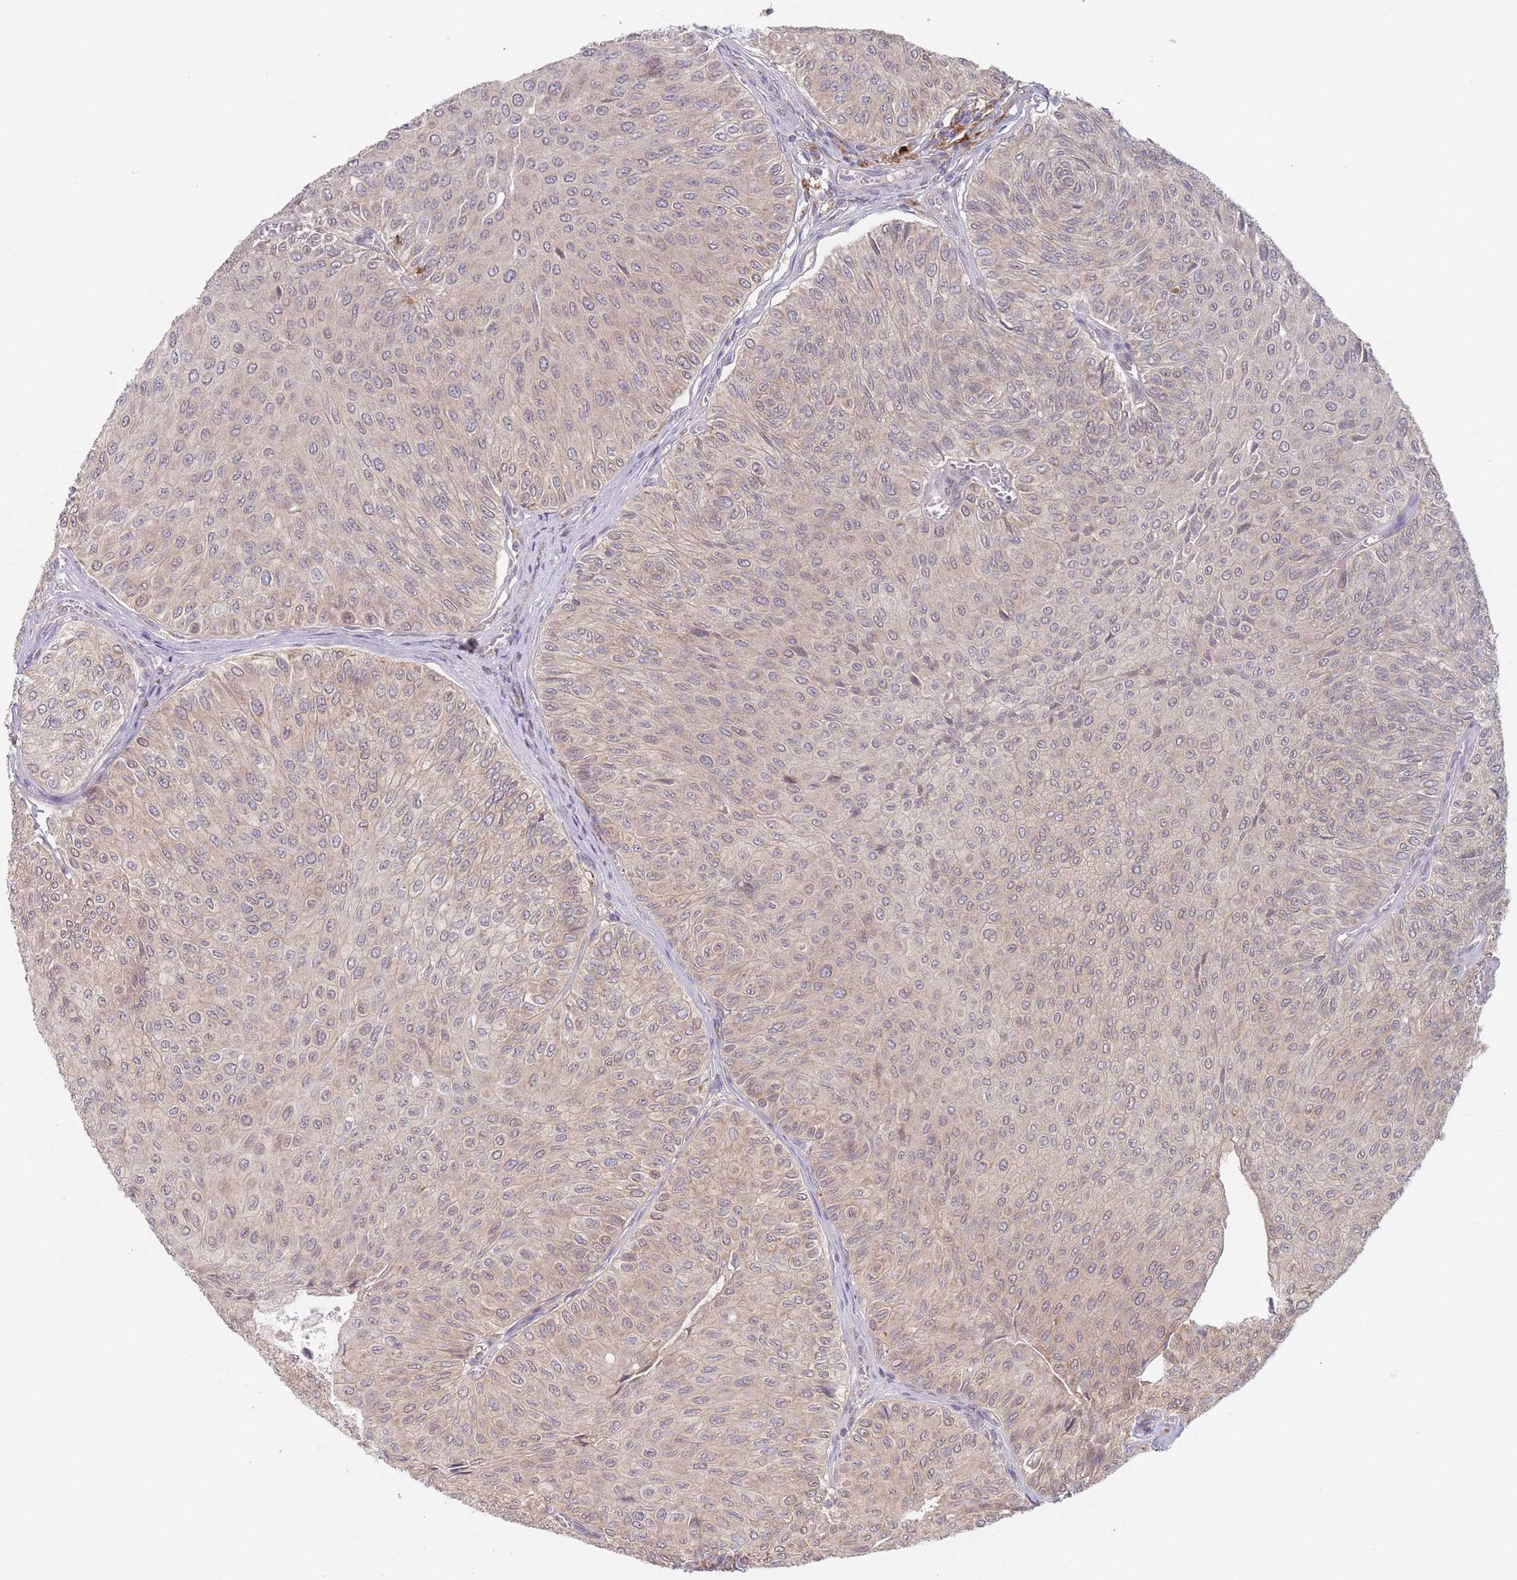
{"staining": {"intensity": "weak", "quantity": ">75%", "location": "cytoplasmic/membranous,nuclear"}, "tissue": "urothelial cancer", "cell_type": "Tumor cells", "image_type": "cancer", "snomed": [{"axis": "morphology", "description": "Urothelial carcinoma, NOS"}, {"axis": "topography", "description": "Urinary bladder"}], "caption": "Urothelial cancer tissue shows weak cytoplasmic/membranous and nuclear staining in about >75% of tumor cells", "gene": "PPM1A", "patient": {"sex": "male", "age": 59}}